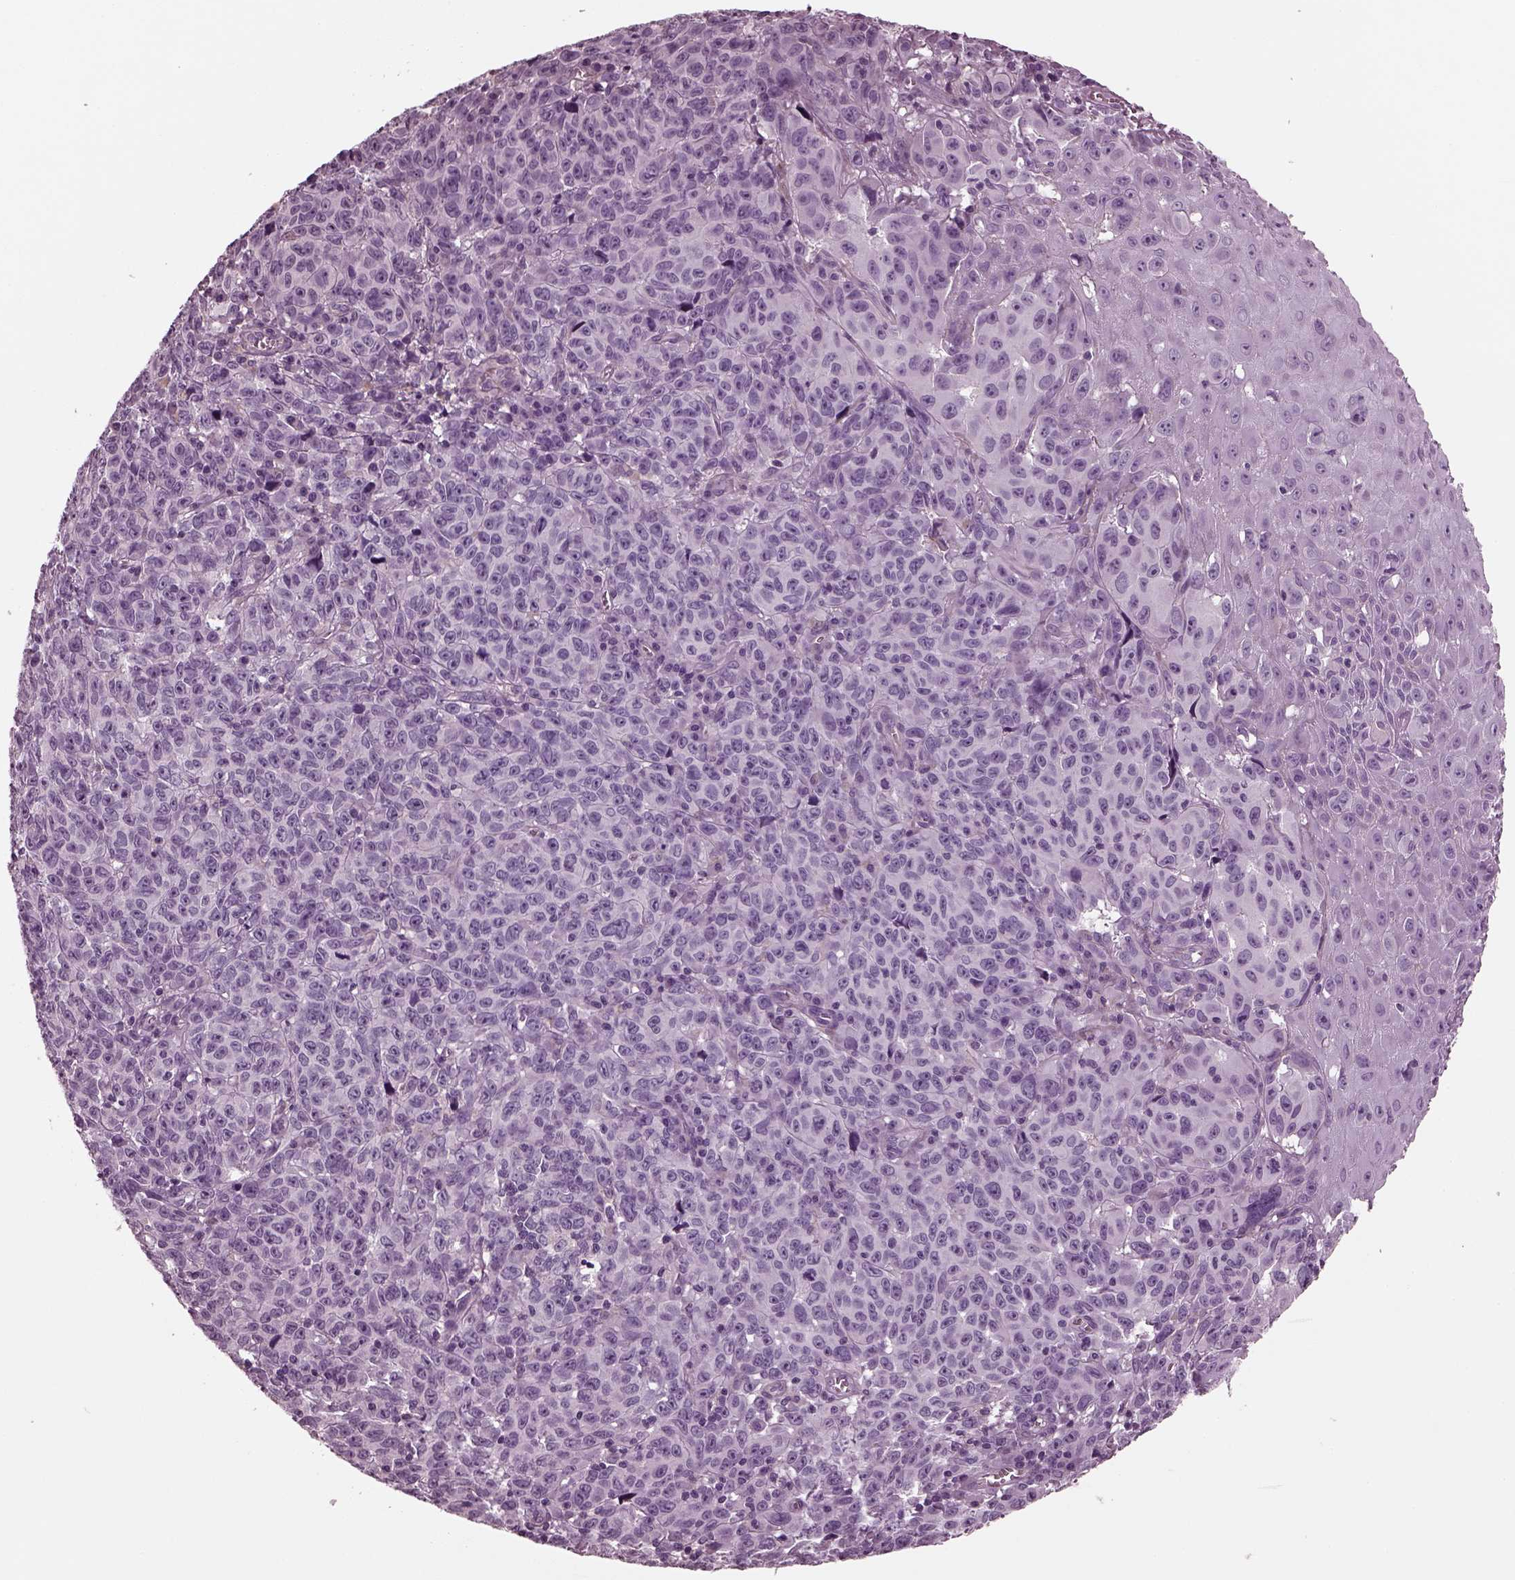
{"staining": {"intensity": "negative", "quantity": "none", "location": "none"}, "tissue": "melanoma", "cell_type": "Tumor cells", "image_type": "cancer", "snomed": [{"axis": "morphology", "description": "Malignant melanoma, NOS"}, {"axis": "topography", "description": "Vulva, labia, clitoris and Bartholin´s gland, NO"}], "caption": "IHC micrograph of neoplastic tissue: human melanoma stained with DAB demonstrates no significant protein positivity in tumor cells.", "gene": "GDF11", "patient": {"sex": "female", "age": 75}}